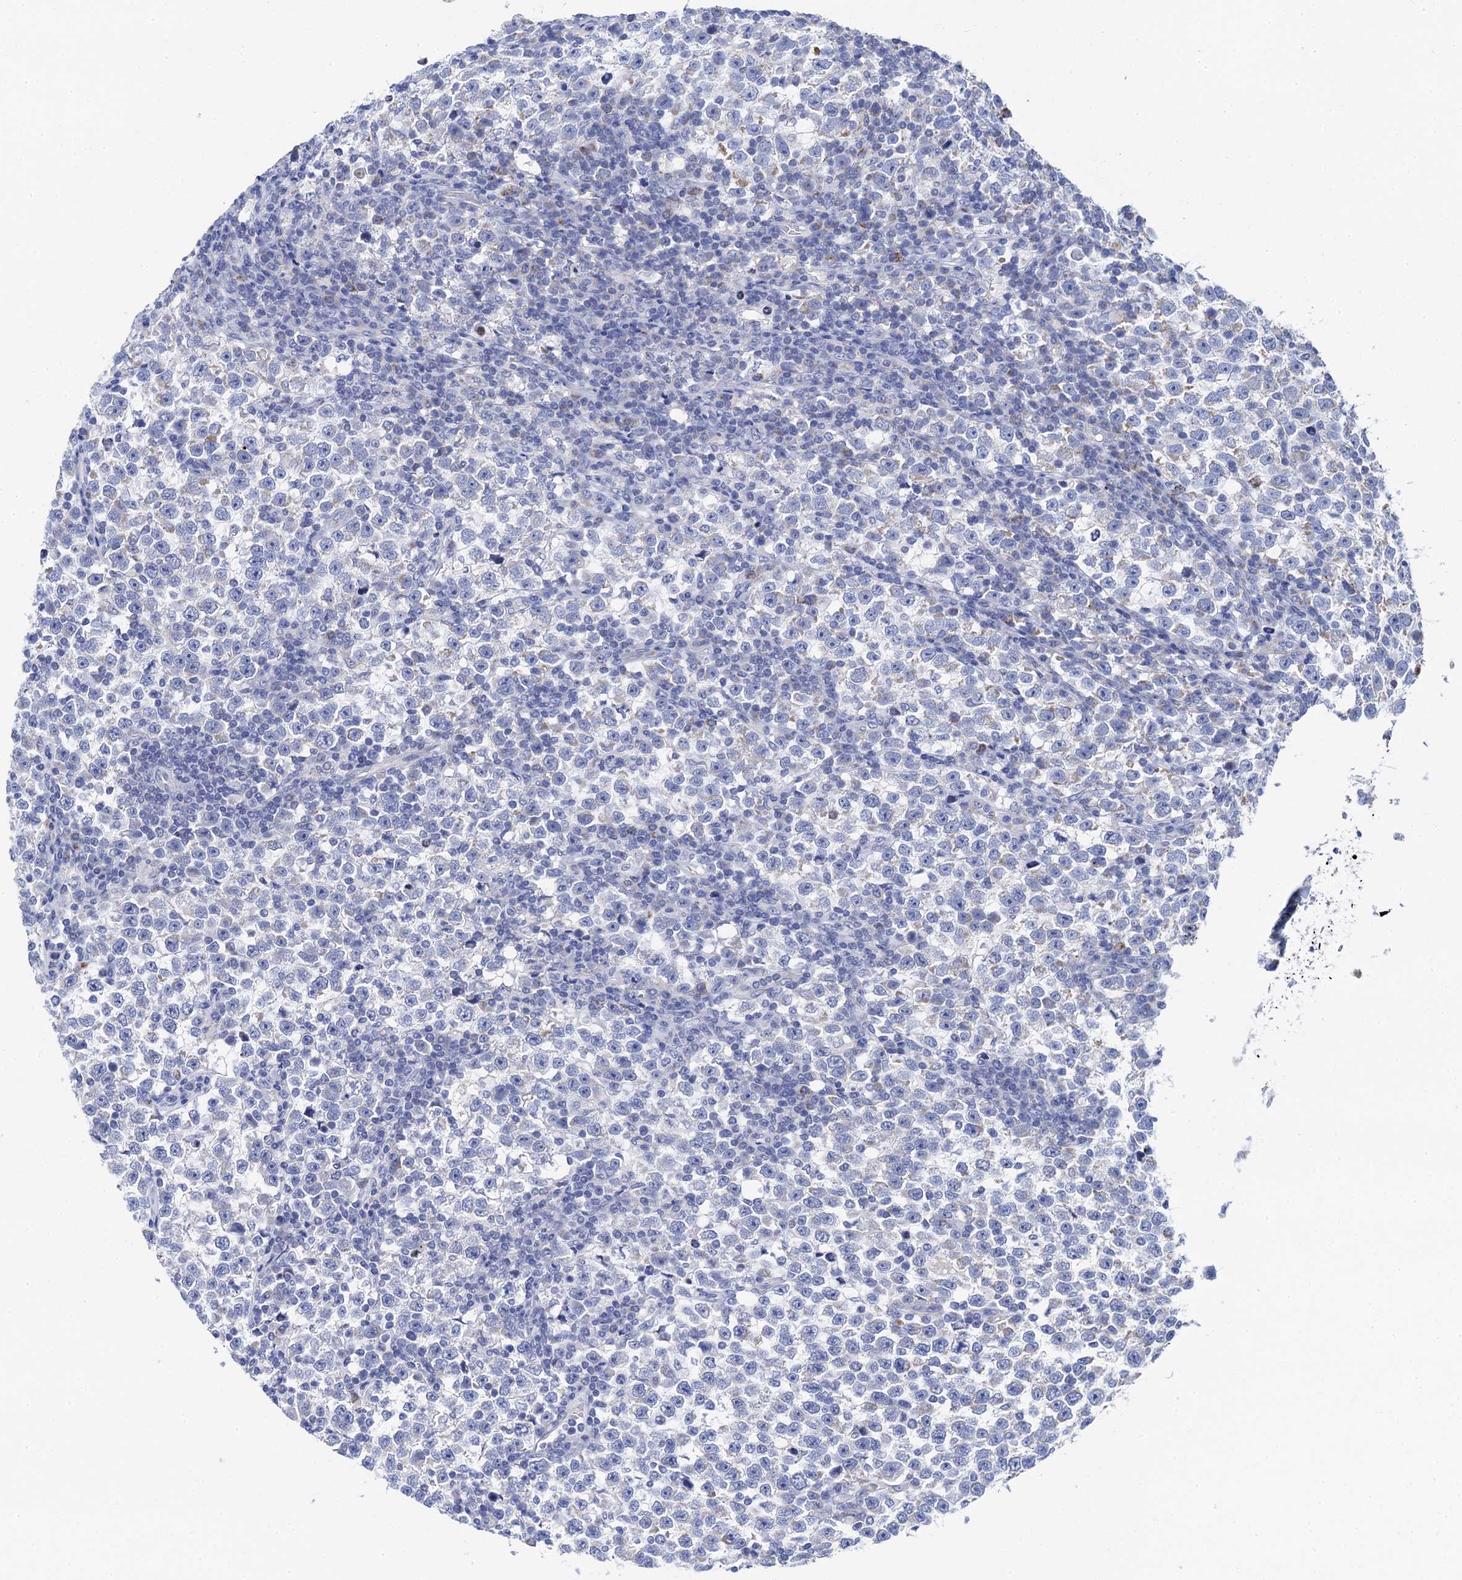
{"staining": {"intensity": "negative", "quantity": "none", "location": "none"}, "tissue": "testis cancer", "cell_type": "Tumor cells", "image_type": "cancer", "snomed": [{"axis": "morphology", "description": "Normal tissue, NOS"}, {"axis": "morphology", "description": "Seminoma, NOS"}, {"axis": "topography", "description": "Testis"}], "caption": "IHC of human testis seminoma reveals no staining in tumor cells.", "gene": "ACADSB", "patient": {"sex": "male", "age": 43}}